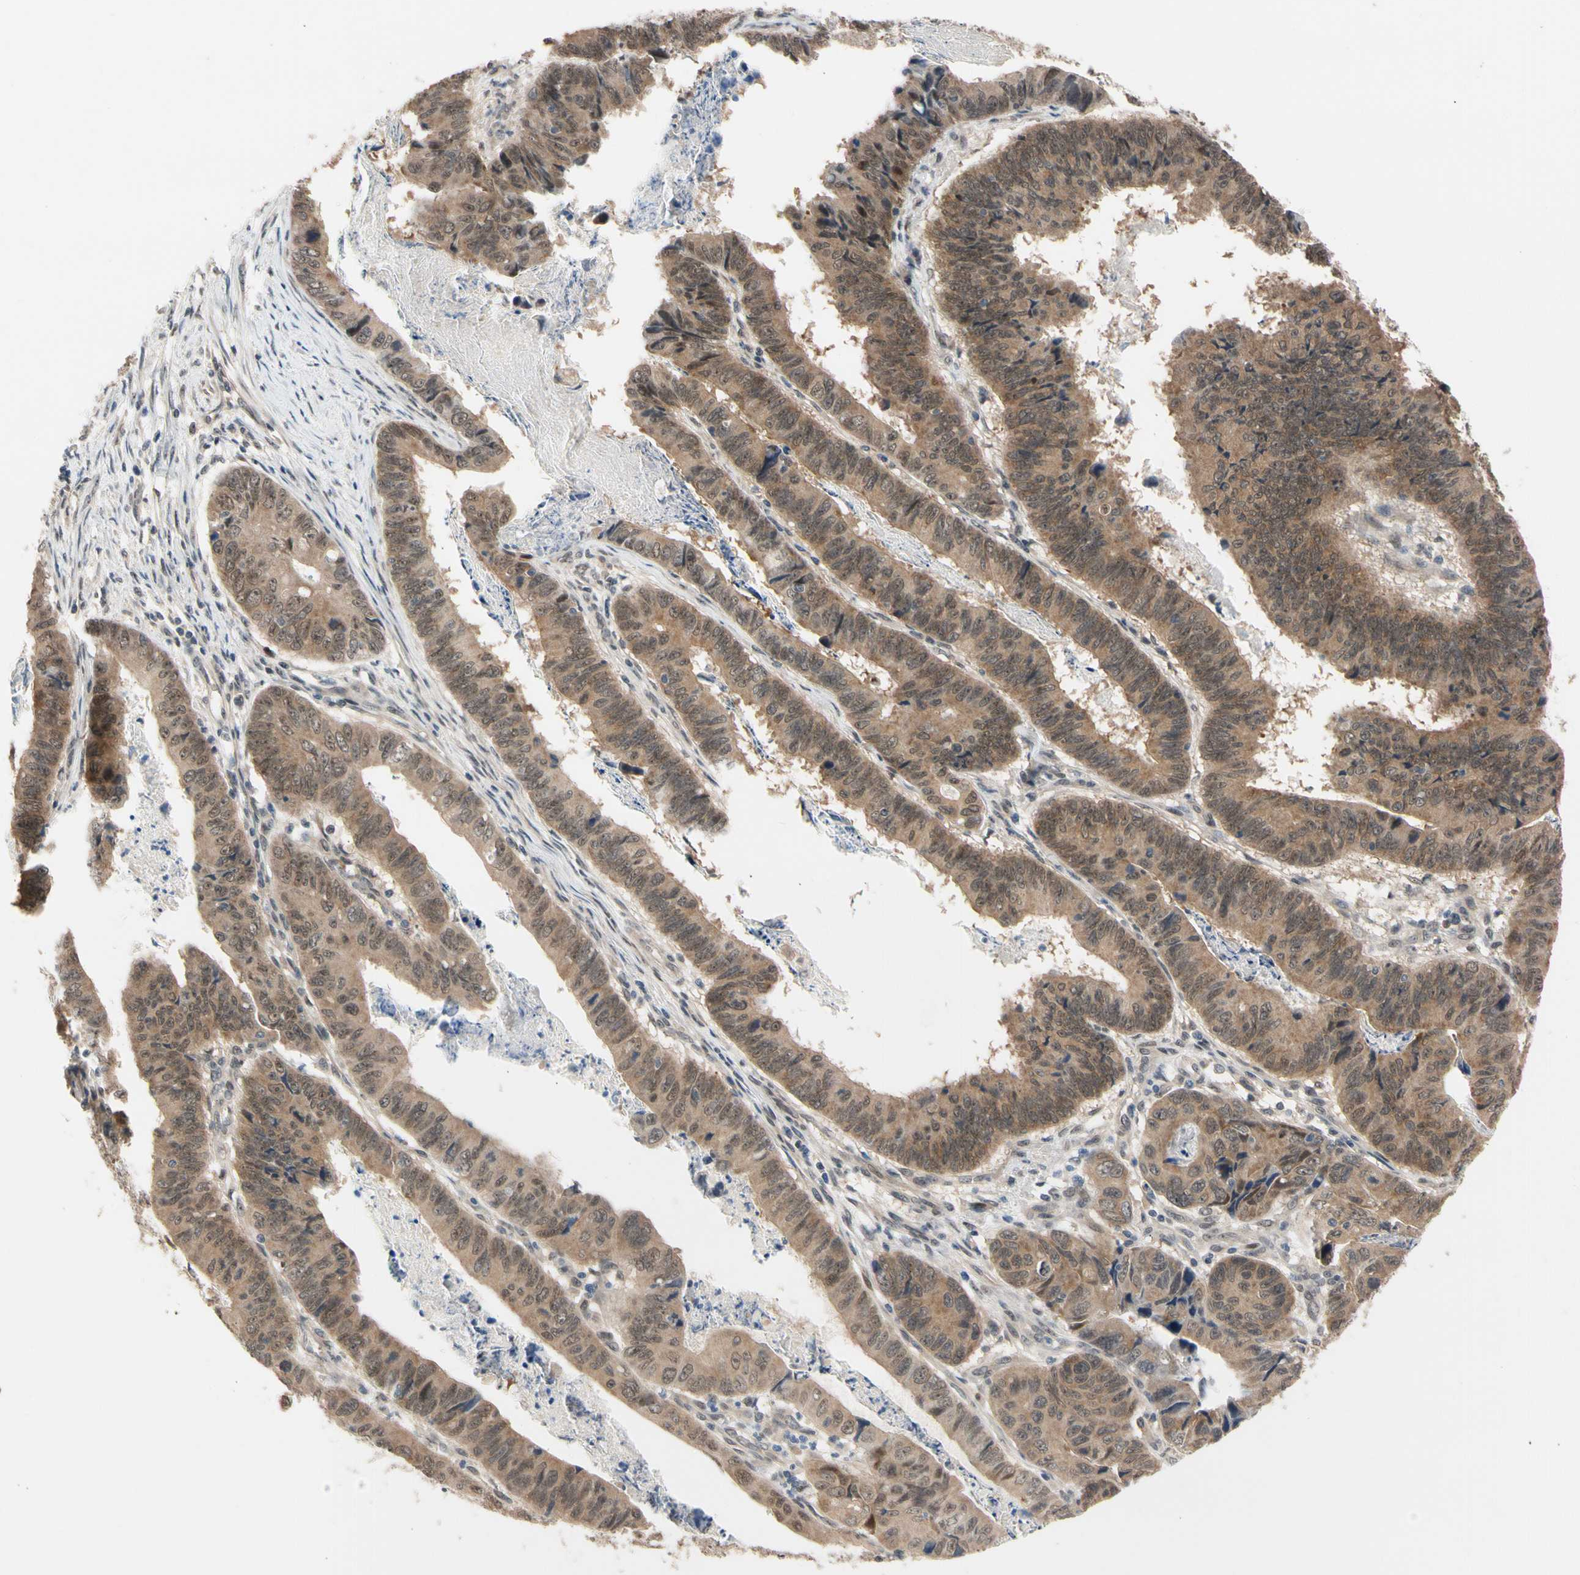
{"staining": {"intensity": "moderate", "quantity": ">75%", "location": "cytoplasmic/membranous,nuclear"}, "tissue": "stomach cancer", "cell_type": "Tumor cells", "image_type": "cancer", "snomed": [{"axis": "morphology", "description": "Adenocarcinoma, NOS"}, {"axis": "topography", "description": "Stomach, lower"}], "caption": "IHC image of human stomach cancer (adenocarcinoma) stained for a protein (brown), which displays medium levels of moderate cytoplasmic/membranous and nuclear positivity in approximately >75% of tumor cells.", "gene": "NGEF", "patient": {"sex": "male", "age": 77}}